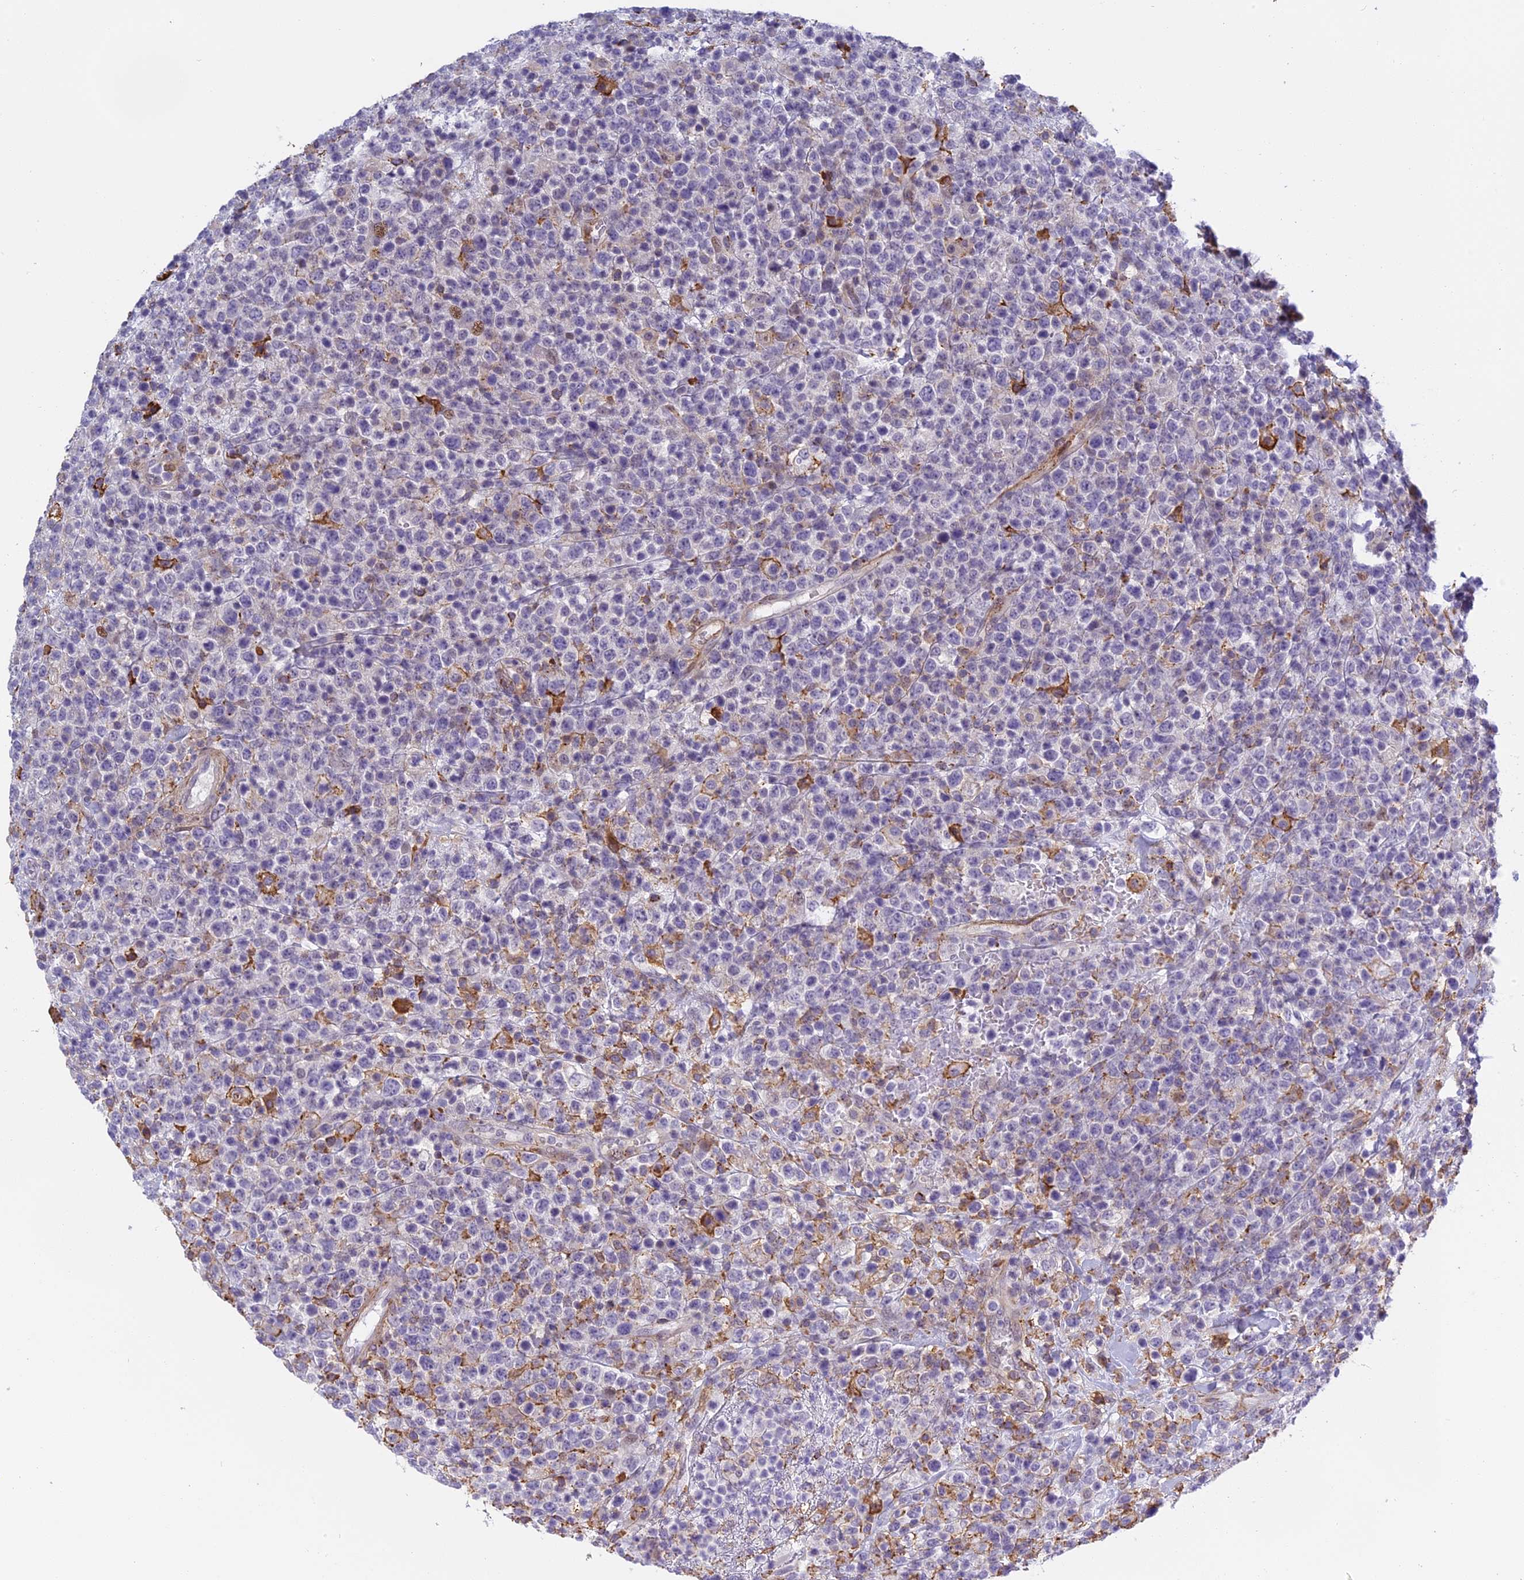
{"staining": {"intensity": "negative", "quantity": "none", "location": "none"}, "tissue": "lymphoma", "cell_type": "Tumor cells", "image_type": "cancer", "snomed": [{"axis": "morphology", "description": "Malignant lymphoma, non-Hodgkin's type, High grade"}, {"axis": "topography", "description": "Colon"}], "caption": "Tumor cells show no significant protein positivity in high-grade malignant lymphoma, non-Hodgkin's type.", "gene": "TMEM255B", "patient": {"sex": "female", "age": 53}}